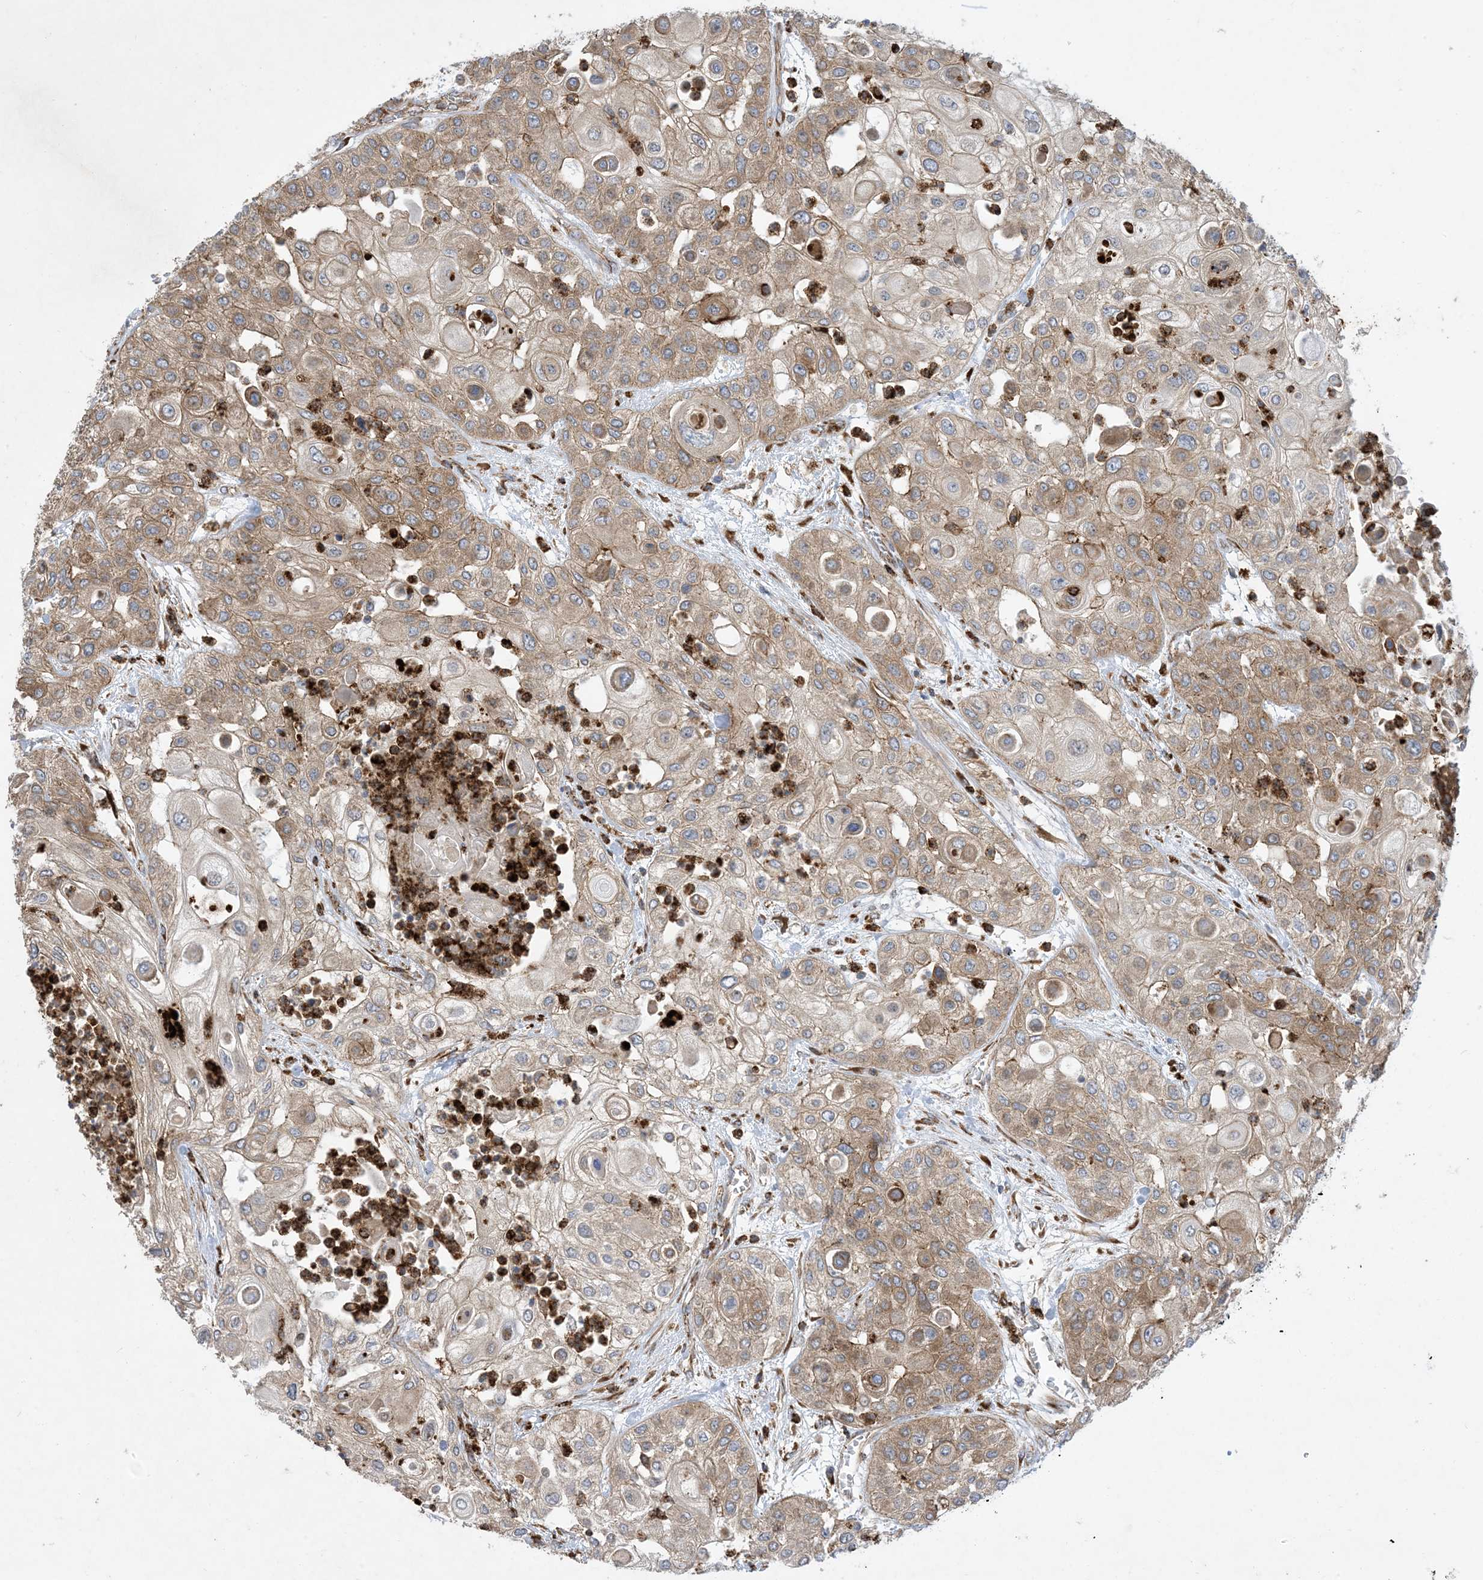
{"staining": {"intensity": "moderate", "quantity": ">75%", "location": "cytoplasmic/membranous"}, "tissue": "urothelial cancer", "cell_type": "Tumor cells", "image_type": "cancer", "snomed": [{"axis": "morphology", "description": "Urothelial carcinoma, High grade"}, {"axis": "topography", "description": "Urinary bladder"}], "caption": "The immunohistochemical stain labels moderate cytoplasmic/membranous staining in tumor cells of urothelial cancer tissue. The protein of interest is stained brown, and the nuclei are stained in blue (DAB IHC with brightfield microscopy, high magnification).", "gene": "OTOP1", "patient": {"sex": "female", "age": 79}}